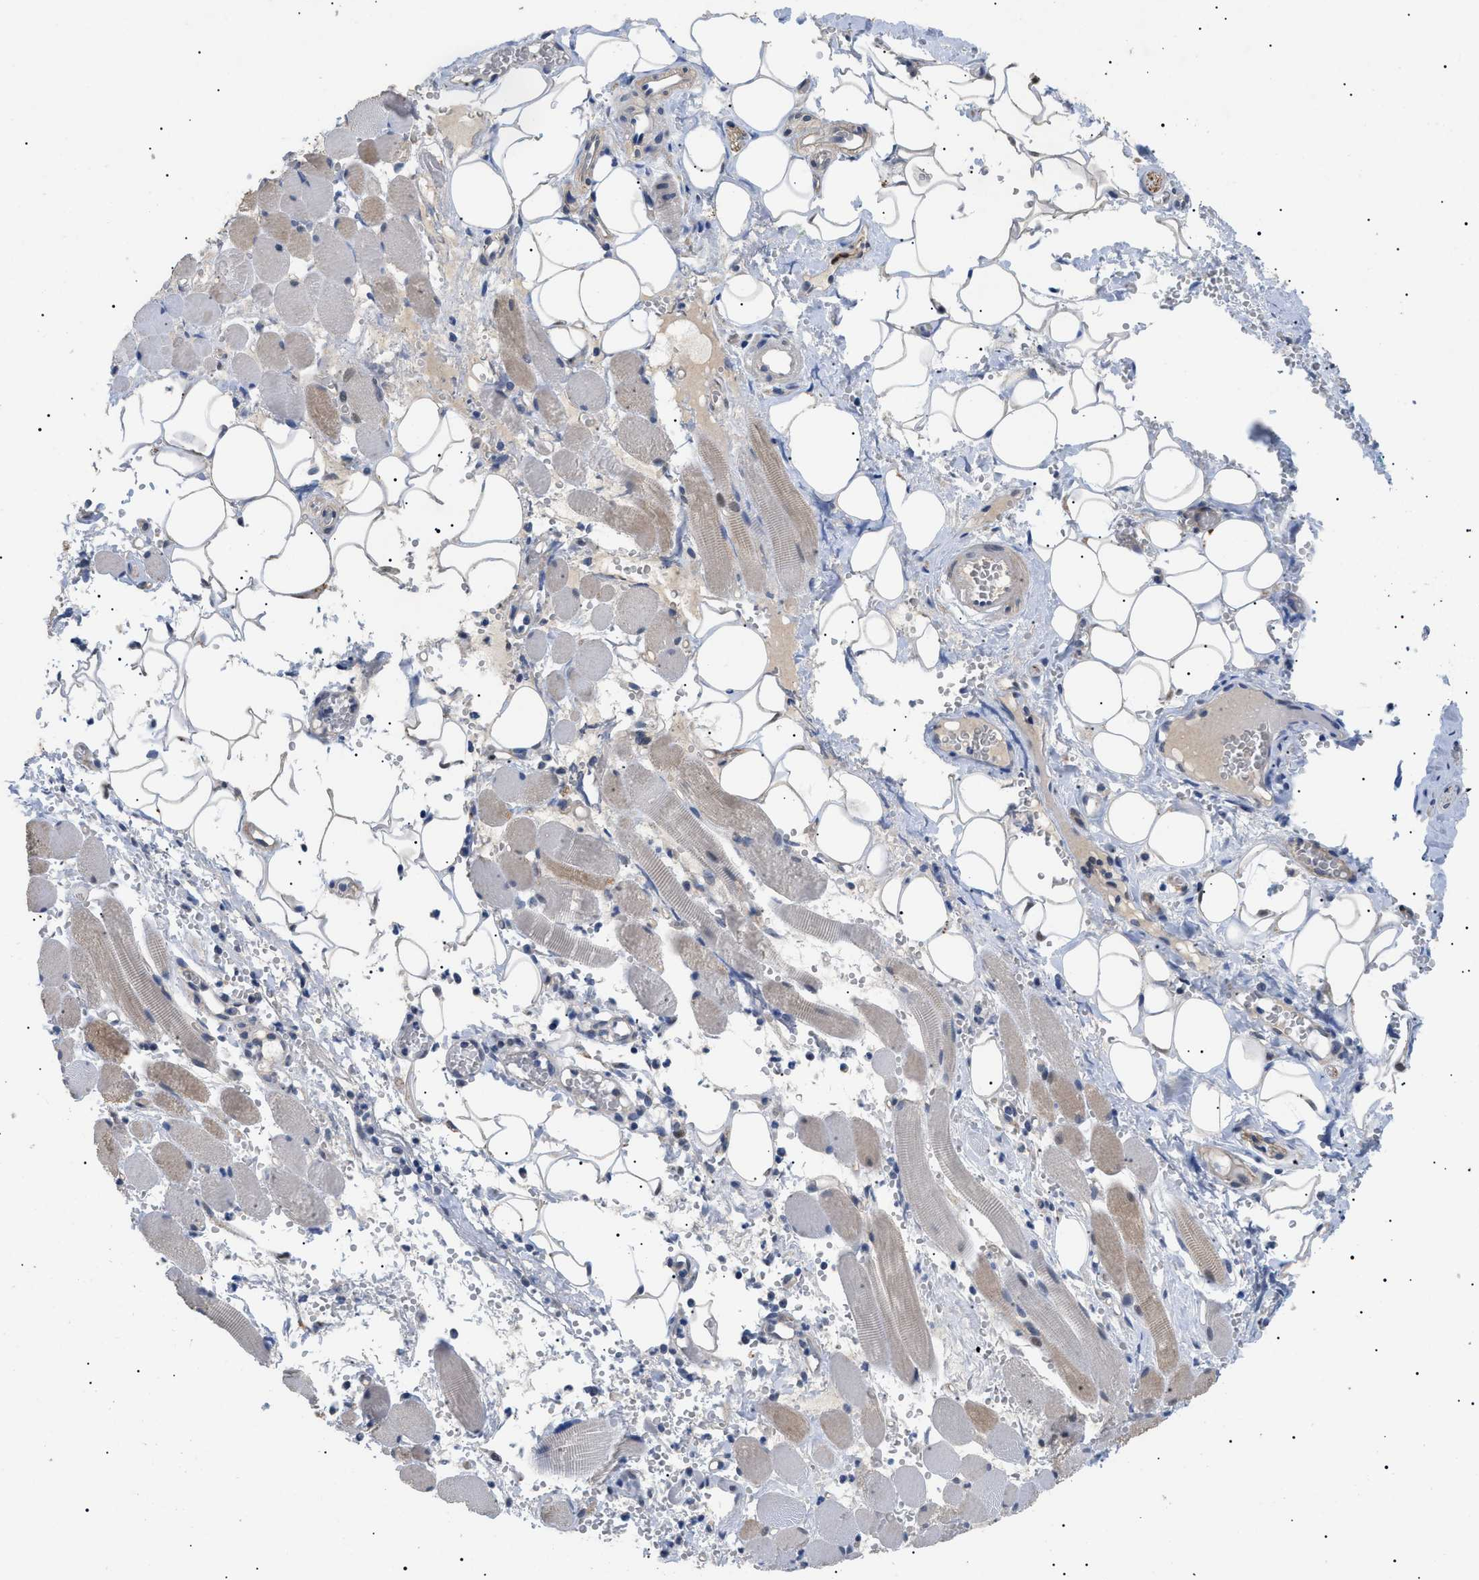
{"staining": {"intensity": "moderate", "quantity": "25%-75%", "location": "cytoplasmic/membranous"}, "tissue": "adipose tissue", "cell_type": "Adipocytes", "image_type": "normal", "snomed": [{"axis": "morphology", "description": "Squamous cell carcinoma, NOS"}, {"axis": "topography", "description": "Oral tissue"}, {"axis": "topography", "description": "Head-Neck"}], "caption": "IHC of normal adipose tissue shows medium levels of moderate cytoplasmic/membranous positivity in about 25%-75% of adipocytes. Immunohistochemistry stains the protein in brown and the nuclei are stained blue.", "gene": "CRCP", "patient": {"sex": "female", "age": 50}}